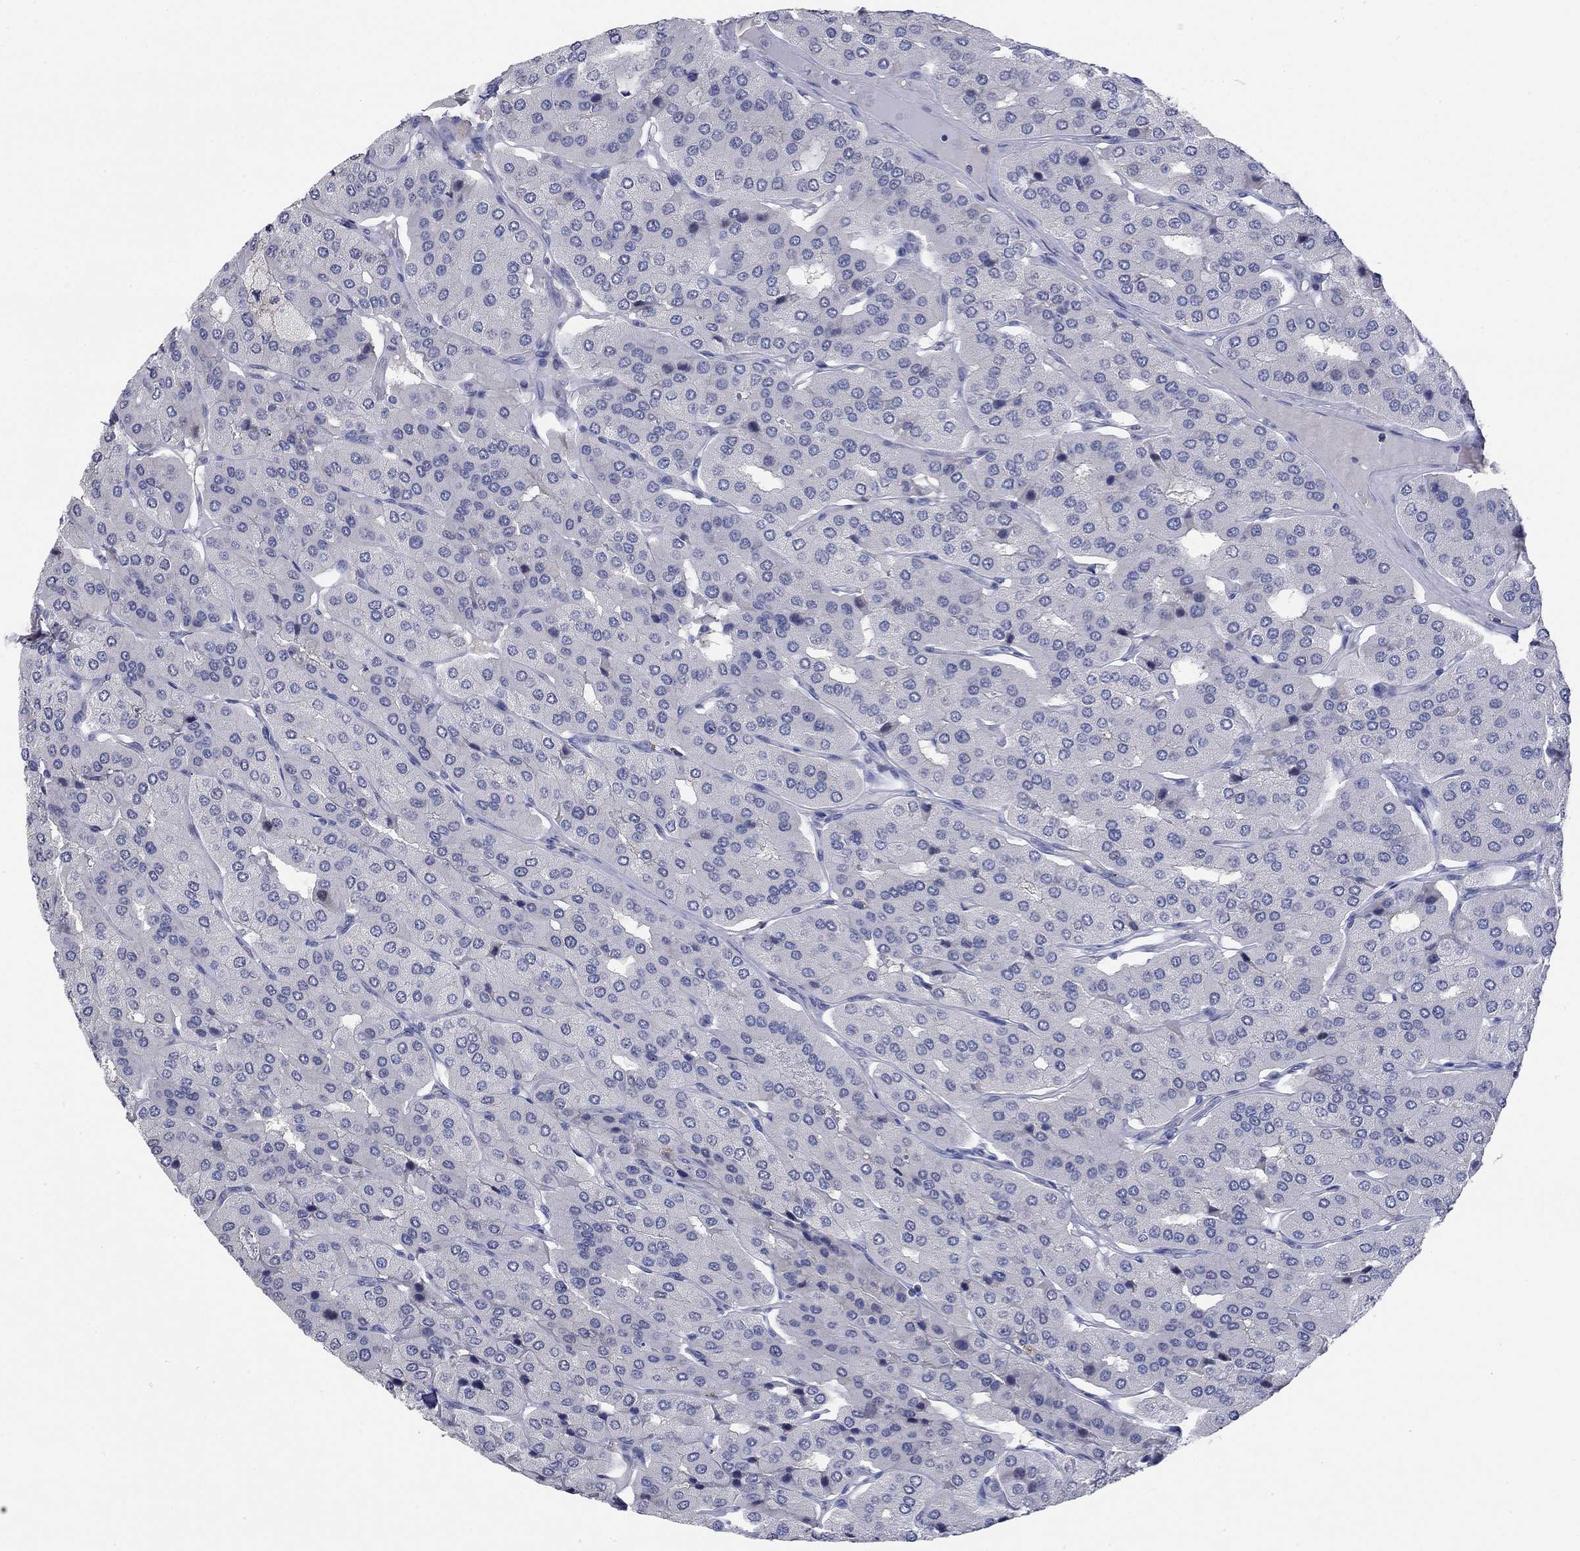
{"staining": {"intensity": "negative", "quantity": "none", "location": "none"}, "tissue": "parathyroid gland", "cell_type": "Glandular cells", "image_type": "normal", "snomed": [{"axis": "morphology", "description": "Normal tissue, NOS"}, {"axis": "morphology", "description": "Adenoma, NOS"}, {"axis": "topography", "description": "Parathyroid gland"}], "caption": "Protein analysis of unremarkable parathyroid gland displays no significant positivity in glandular cells.", "gene": "PNMA5", "patient": {"sex": "female", "age": 86}}